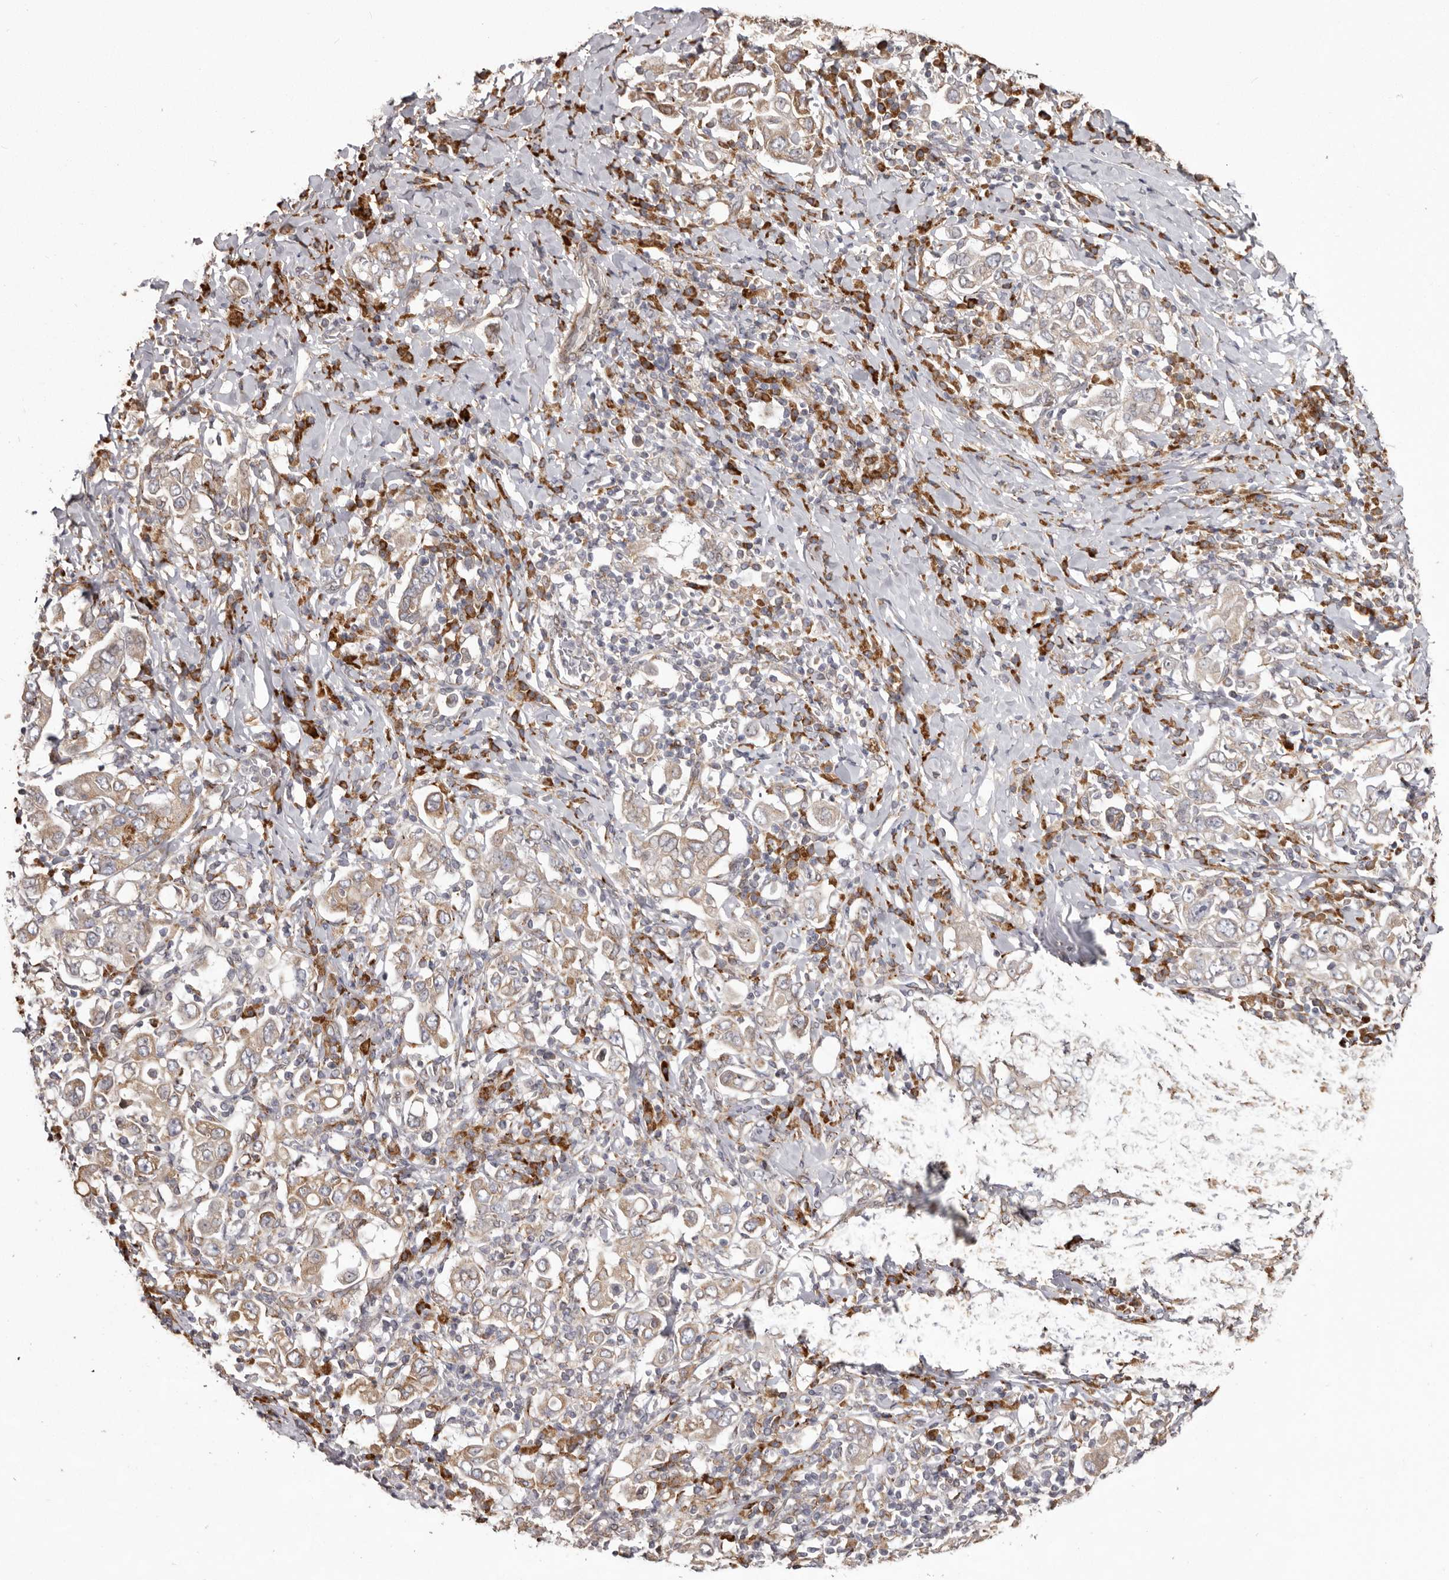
{"staining": {"intensity": "weak", "quantity": "25%-75%", "location": "cytoplasmic/membranous"}, "tissue": "stomach cancer", "cell_type": "Tumor cells", "image_type": "cancer", "snomed": [{"axis": "morphology", "description": "Adenocarcinoma, NOS"}, {"axis": "topography", "description": "Stomach, upper"}], "caption": "Adenocarcinoma (stomach) tissue exhibits weak cytoplasmic/membranous staining in about 25%-75% of tumor cells", "gene": "NUP43", "patient": {"sex": "male", "age": 62}}